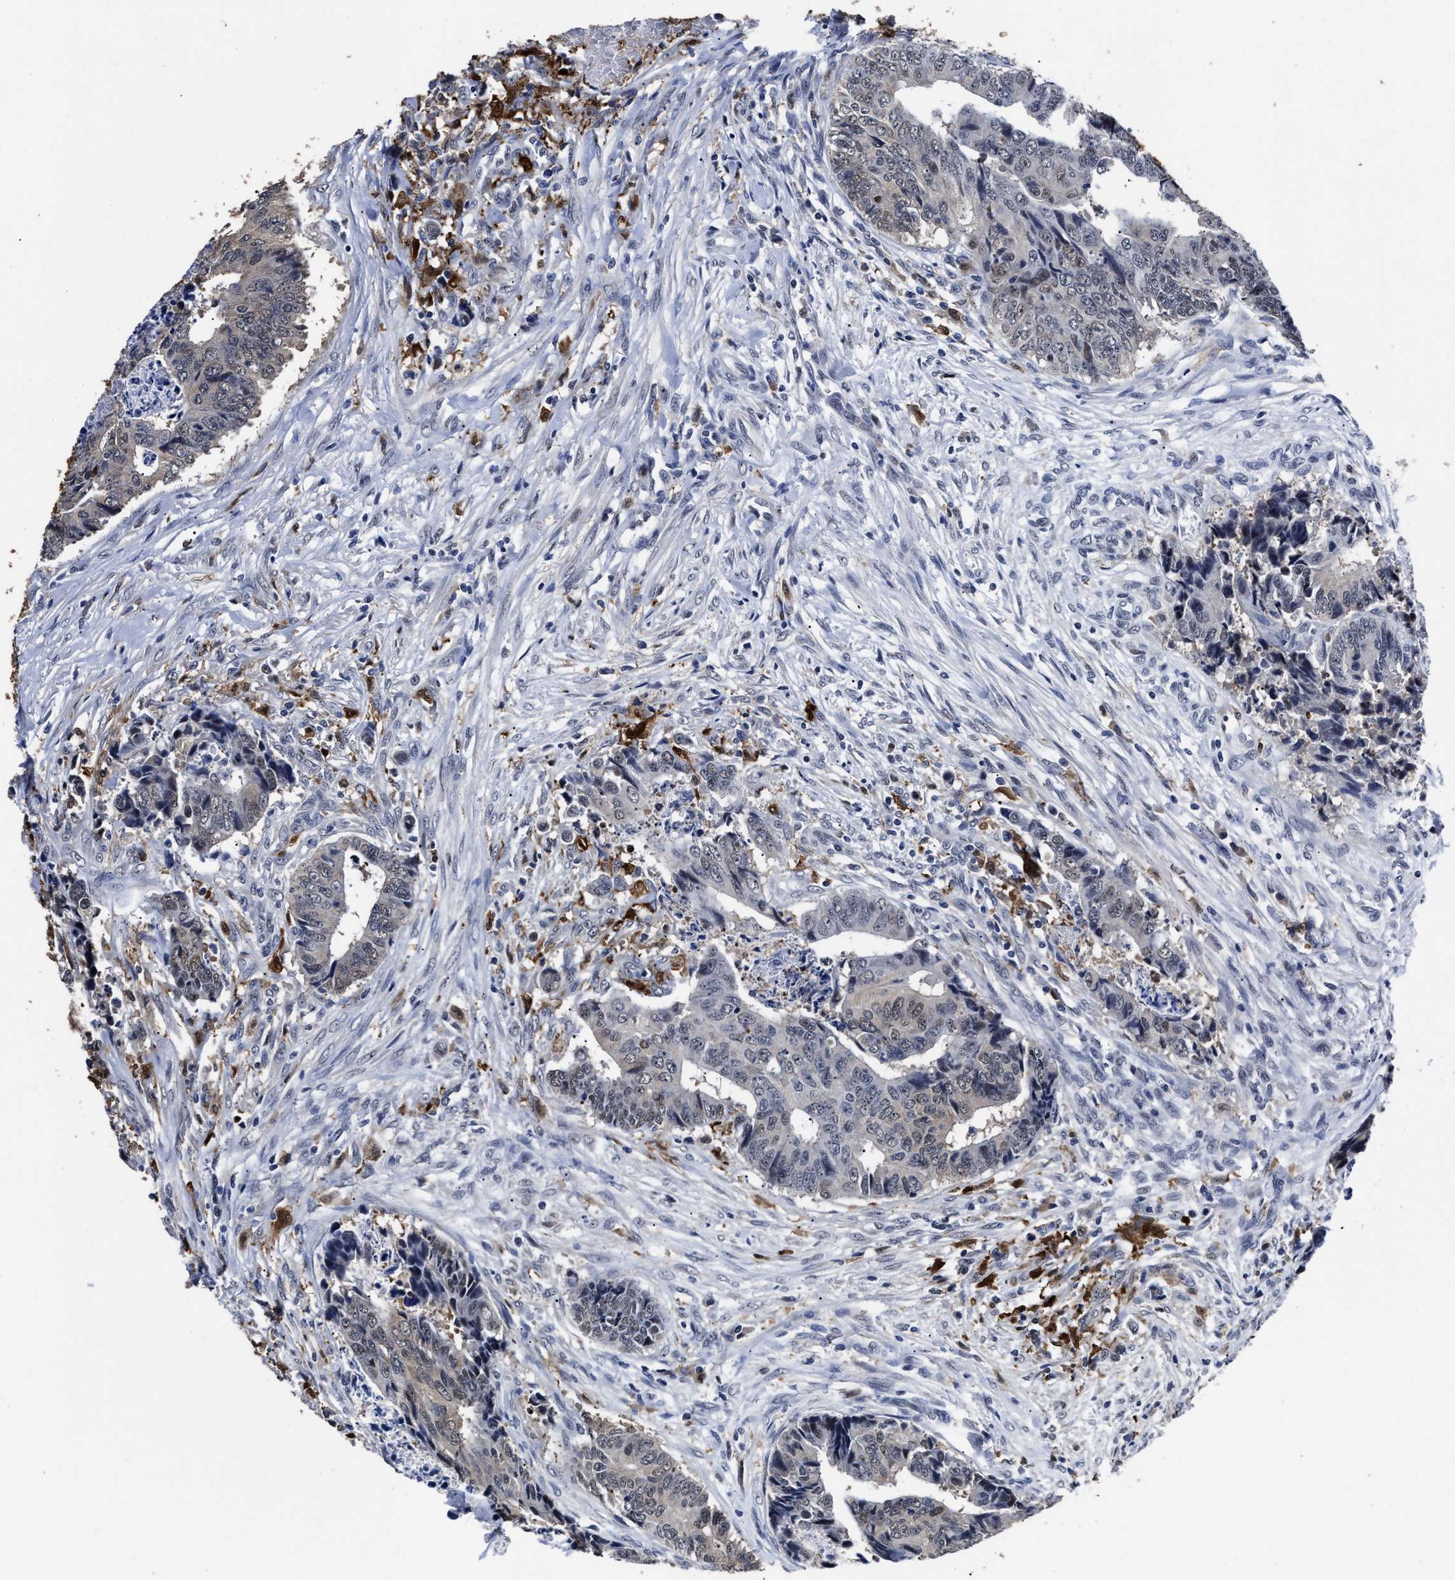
{"staining": {"intensity": "weak", "quantity": "<25%", "location": "nuclear"}, "tissue": "colorectal cancer", "cell_type": "Tumor cells", "image_type": "cancer", "snomed": [{"axis": "morphology", "description": "Adenocarcinoma, NOS"}, {"axis": "topography", "description": "Rectum"}], "caption": "A micrograph of colorectal cancer (adenocarcinoma) stained for a protein shows no brown staining in tumor cells.", "gene": "PRPF4B", "patient": {"sex": "male", "age": 84}}